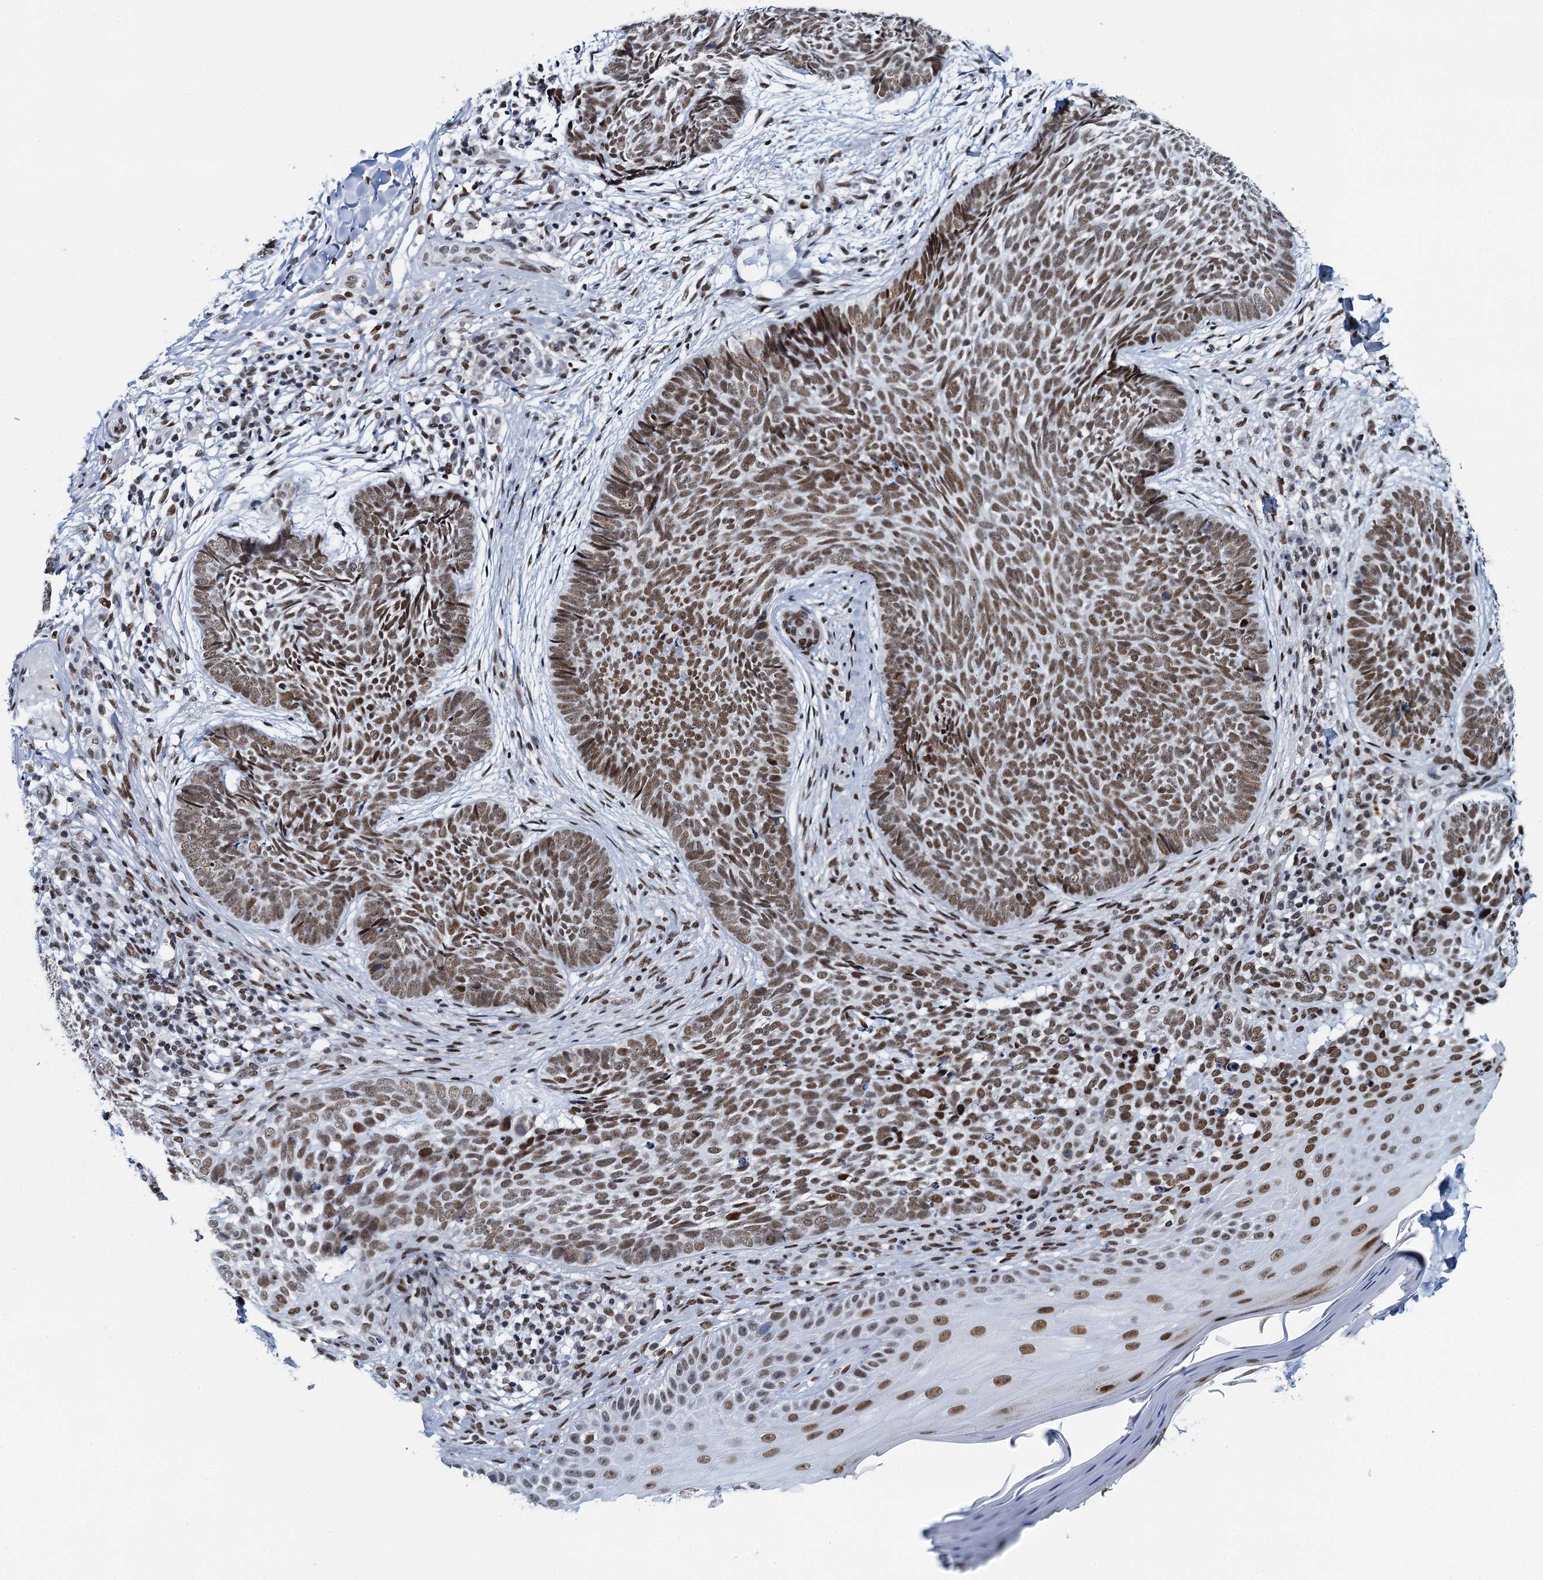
{"staining": {"intensity": "moderate", "quantity": ">75%", "location": "nuclear"}, "tissue": "skin cancer", "cell_type": "Tumor cells", "image_type": "cancer", "snomed": [{"axis": "morphology", "description": "Basal cell carcinoma"}, {"axis": "topography", "description": "Skin"}], "caption": "Tumor cells show medium levels of moderate nuclear expression in approximately >75% of cells in basal cell carcinoma (skin).", "gene": "HNRNPUL2", "patient": {"sex": "female", "age": 61}}